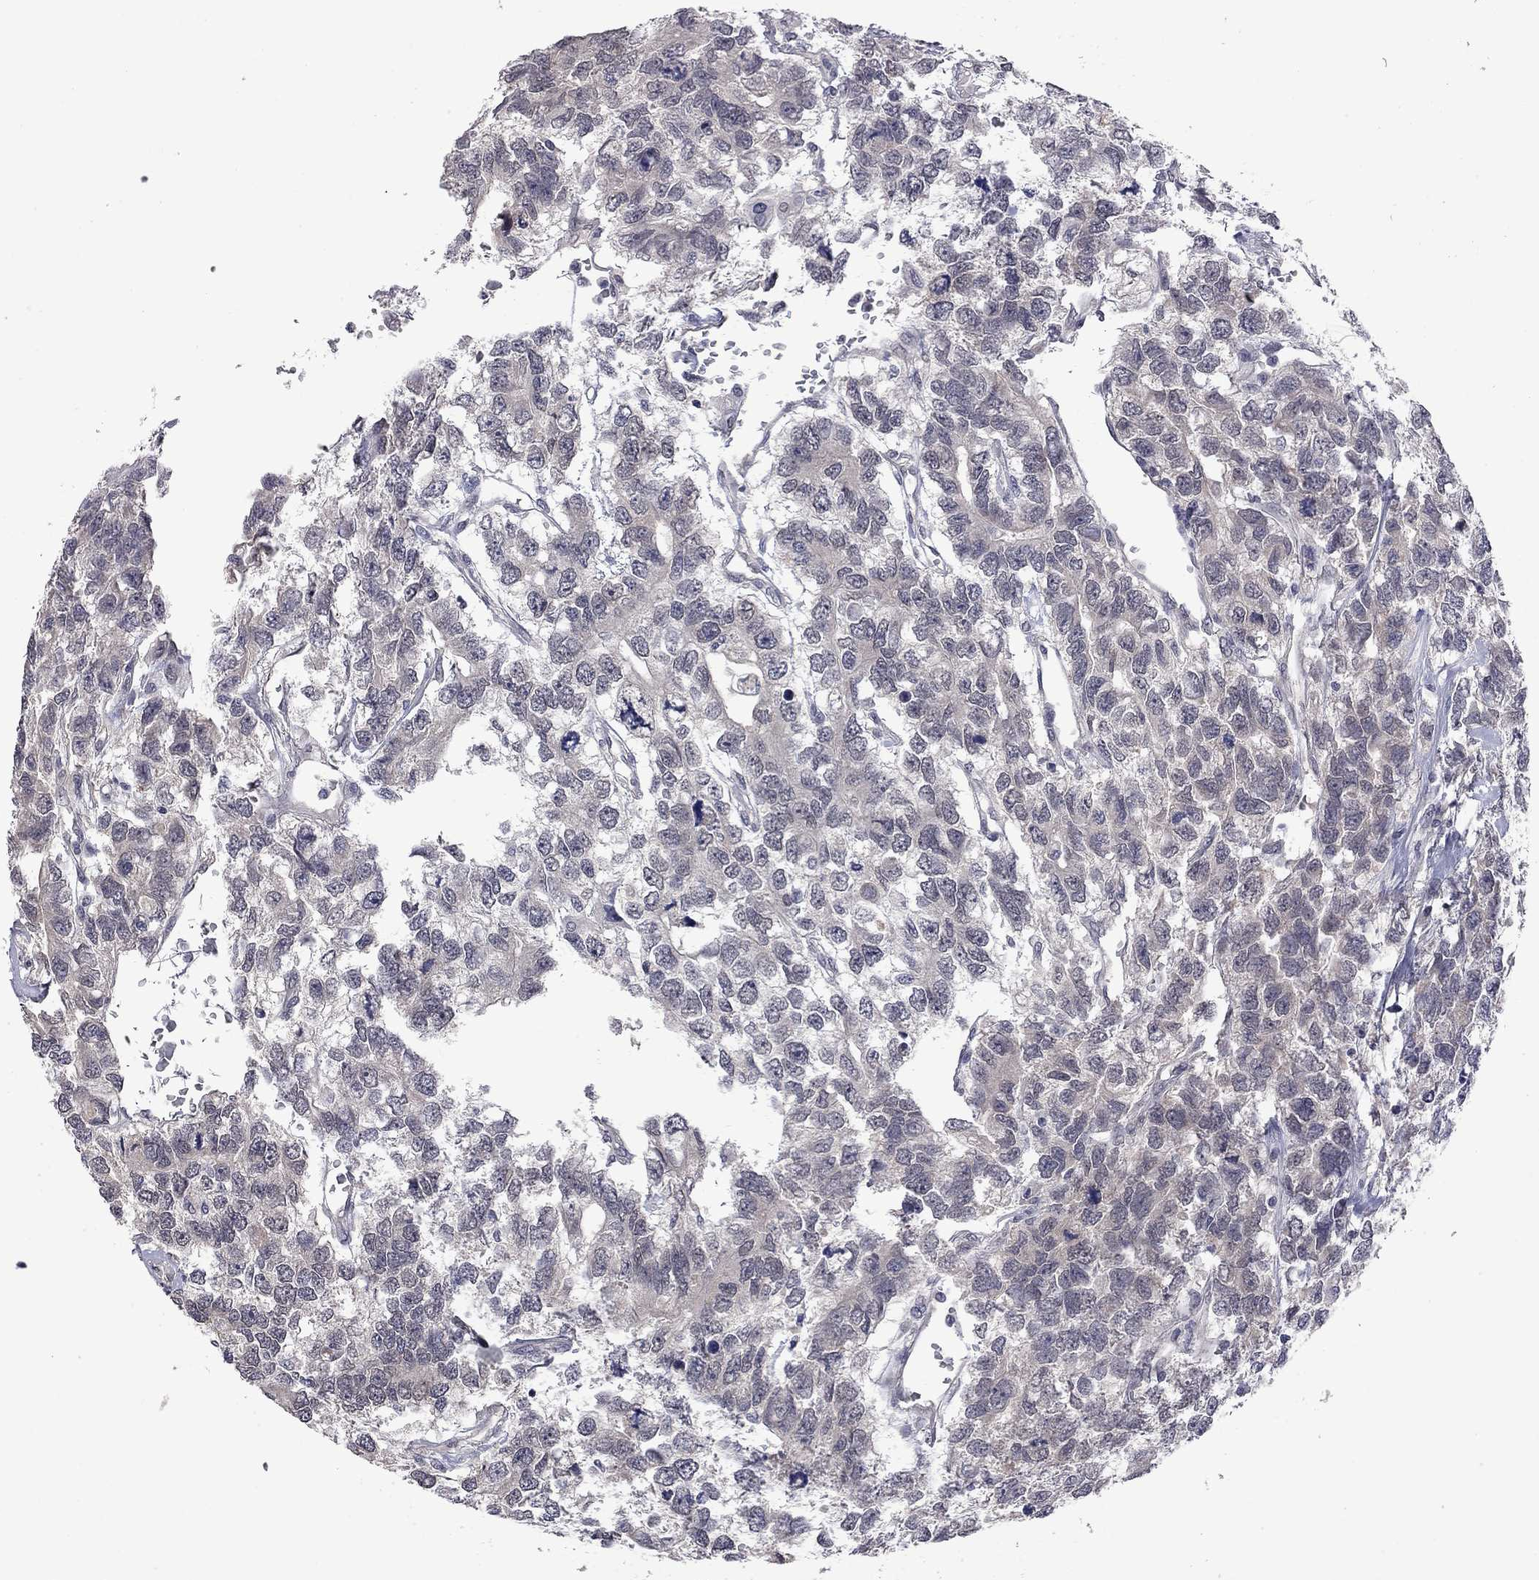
{"staining": {"intensity": "negative", "quantity": "none", "location": "none"}, "tissue": "testis cancer", "cell_type": "Tumor cells", "image_type": "cancer", "snomed": [{"axis": "morphology", "description": "Seminoma, NOS"}, {"axis": "topography", "description": "Testis"}], "caption": "Testis cancer (seminoma) stained for a protein using IHC reveals no expression tumor cells.", "gene": "FABP12", "patient": {"sex": "male", "age": 52}}